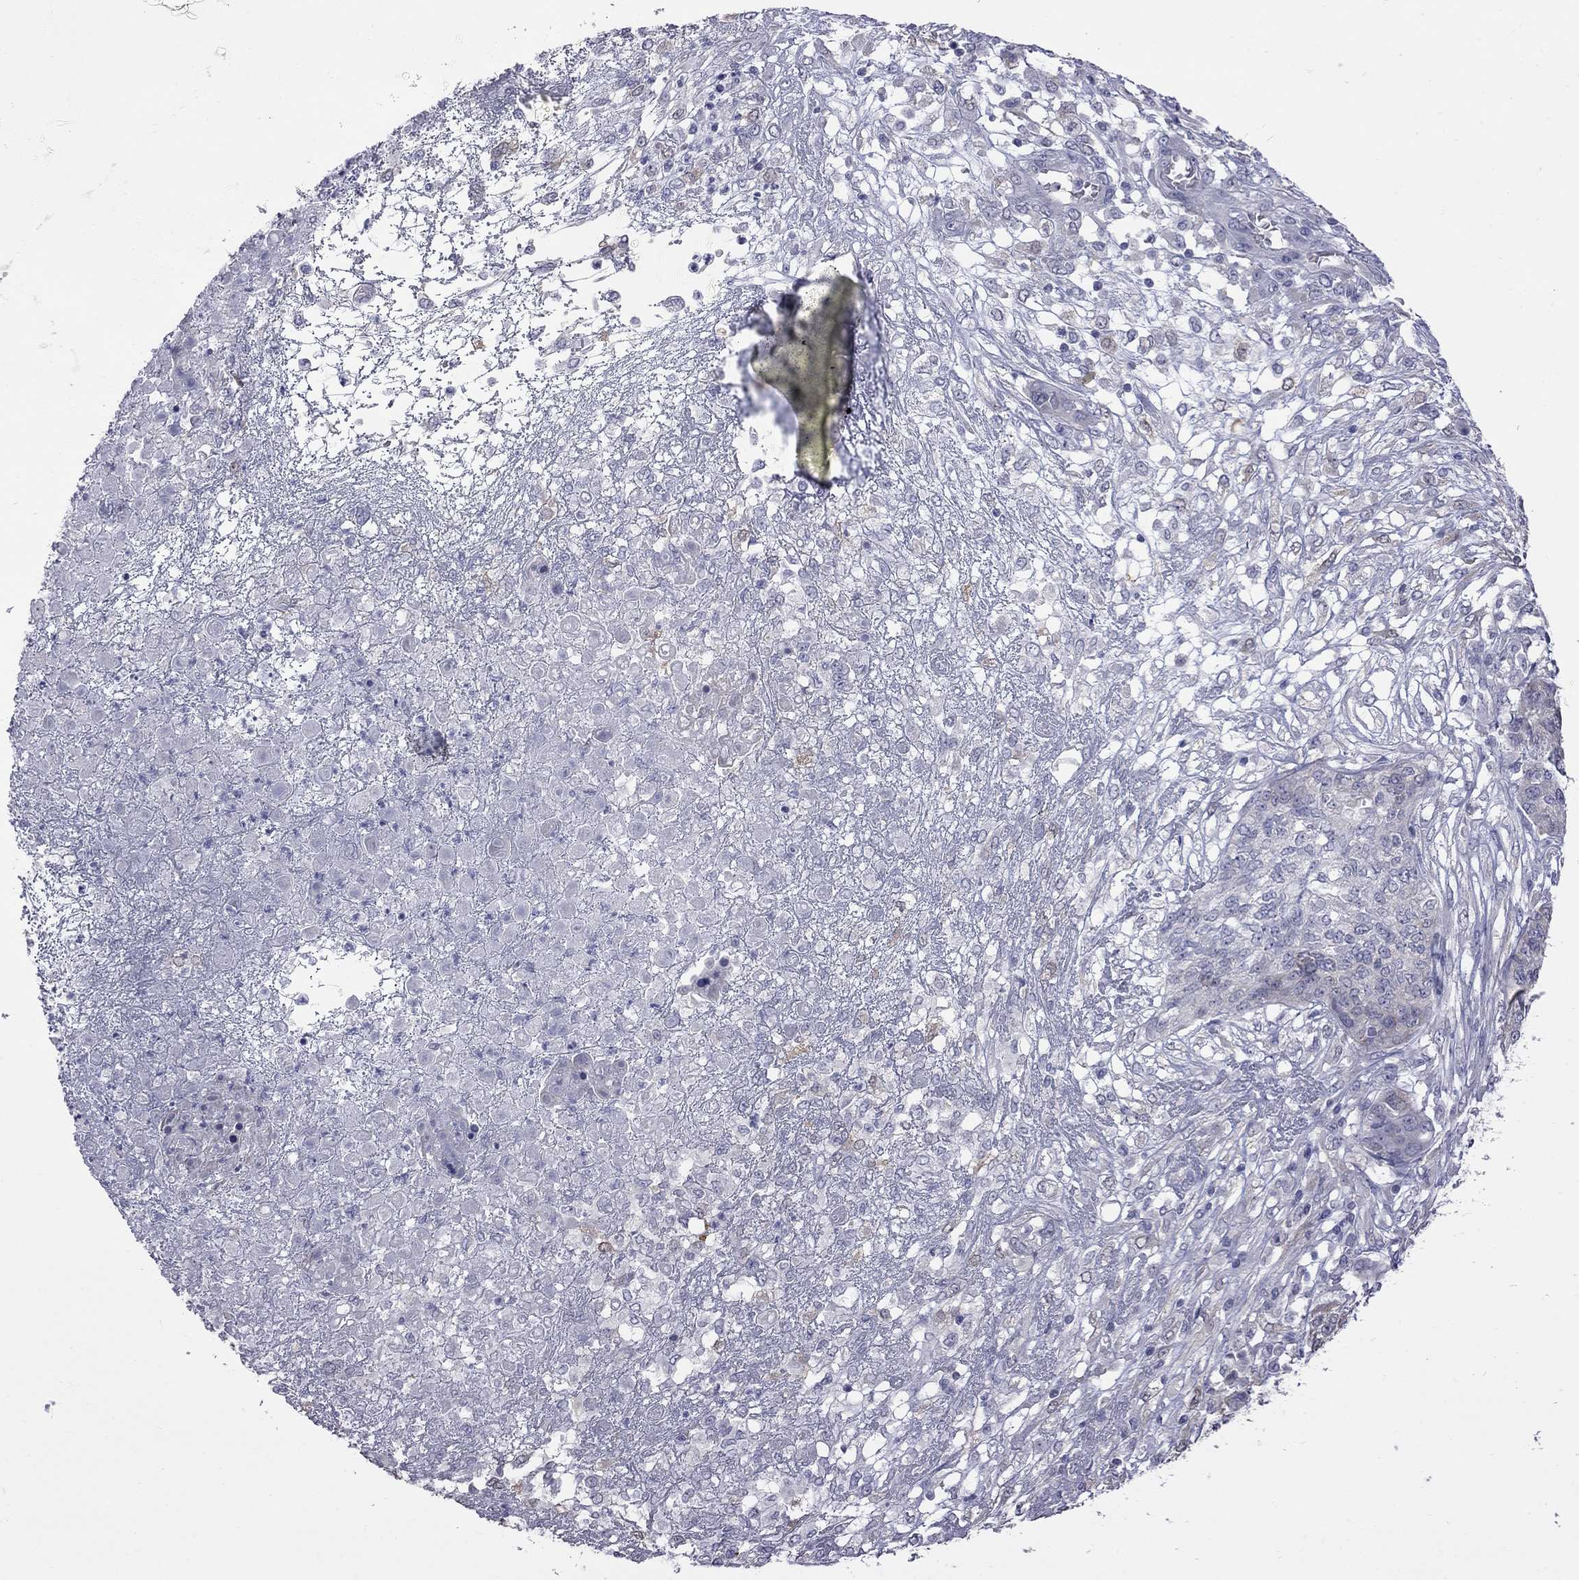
{"staining": {"intensity": "negative", "quantity": "none", "location": "none"}, "tissue": "ovarian cancer", "cell_type": "Tumor cells", "image_type": "cancer", "snomed": [{"axis": "morphology", "description": "Cystadenocarcinoma, serous, NOS"}, {"axis": "topography", "description": "Ovary"}], "caption": "An image of ovarian serous cystadenocarcinoma stained for a protein displays no brown staining in tumor cells.", "gene": "HYLS1", "patient": {"sex": "female", "age": 67}}